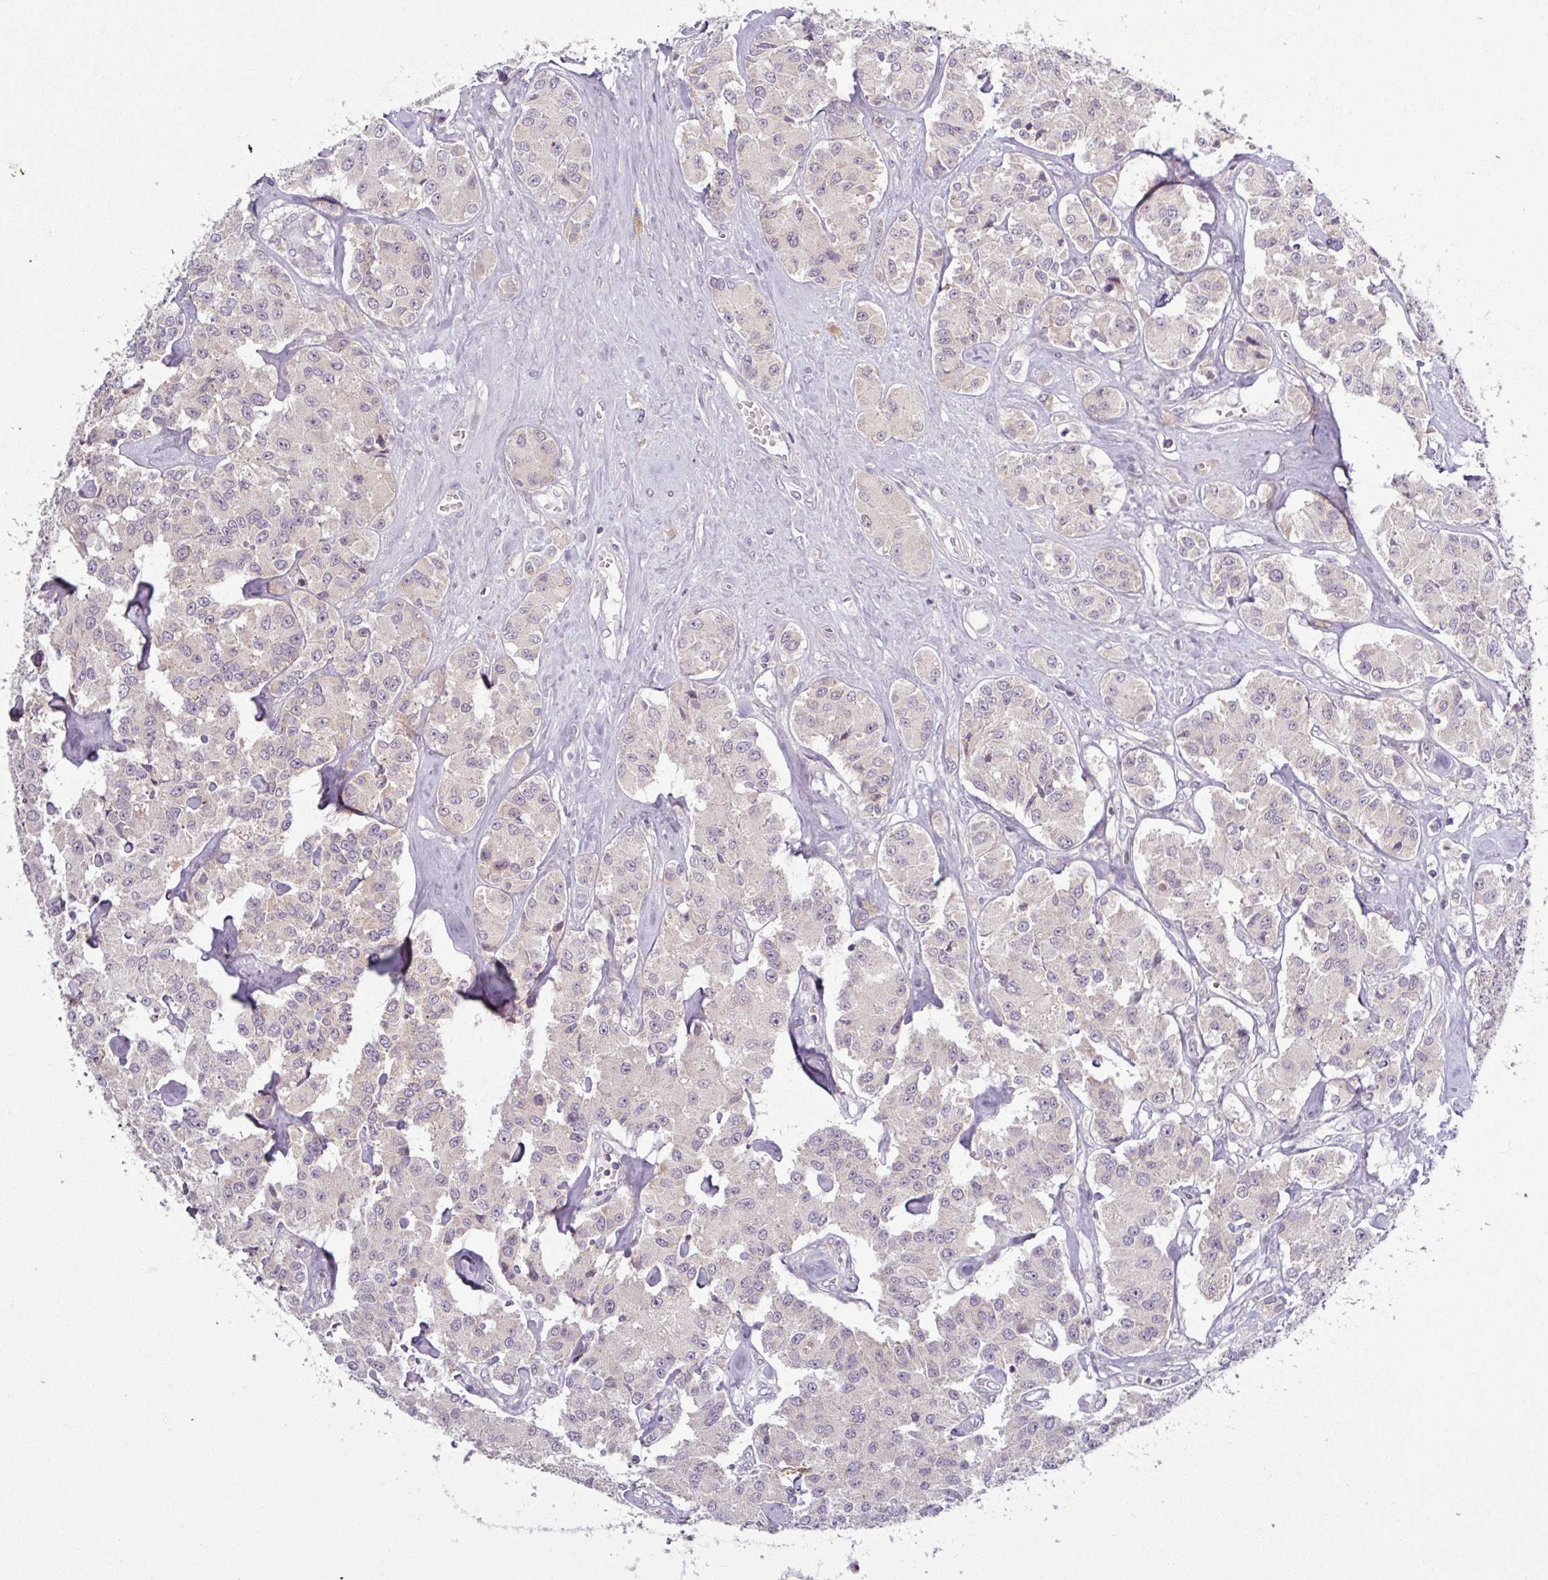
{"staining": {"intensity": "negative", "quantity": "none", "location": "none"}, "tissue": "carcinoid", "cell_type": "Tumor cells", "image_type": "cancer", "snomed": [{"axis": "morphology", "description": "Carcinoid, malignant, NOS"}, {"axis": "topography", "description": "Pancreas"}], "caption": "Immunohistochemistry (IHC) micrograph of neoplastic tissue: human carcinoid (malignant) stained with DAB (3,3'-diaminobenzidine) reveals no significant protein staining in tumor cells.", "gene": "OGFOD3", "patient": {"sex": "male", "age": 41}}